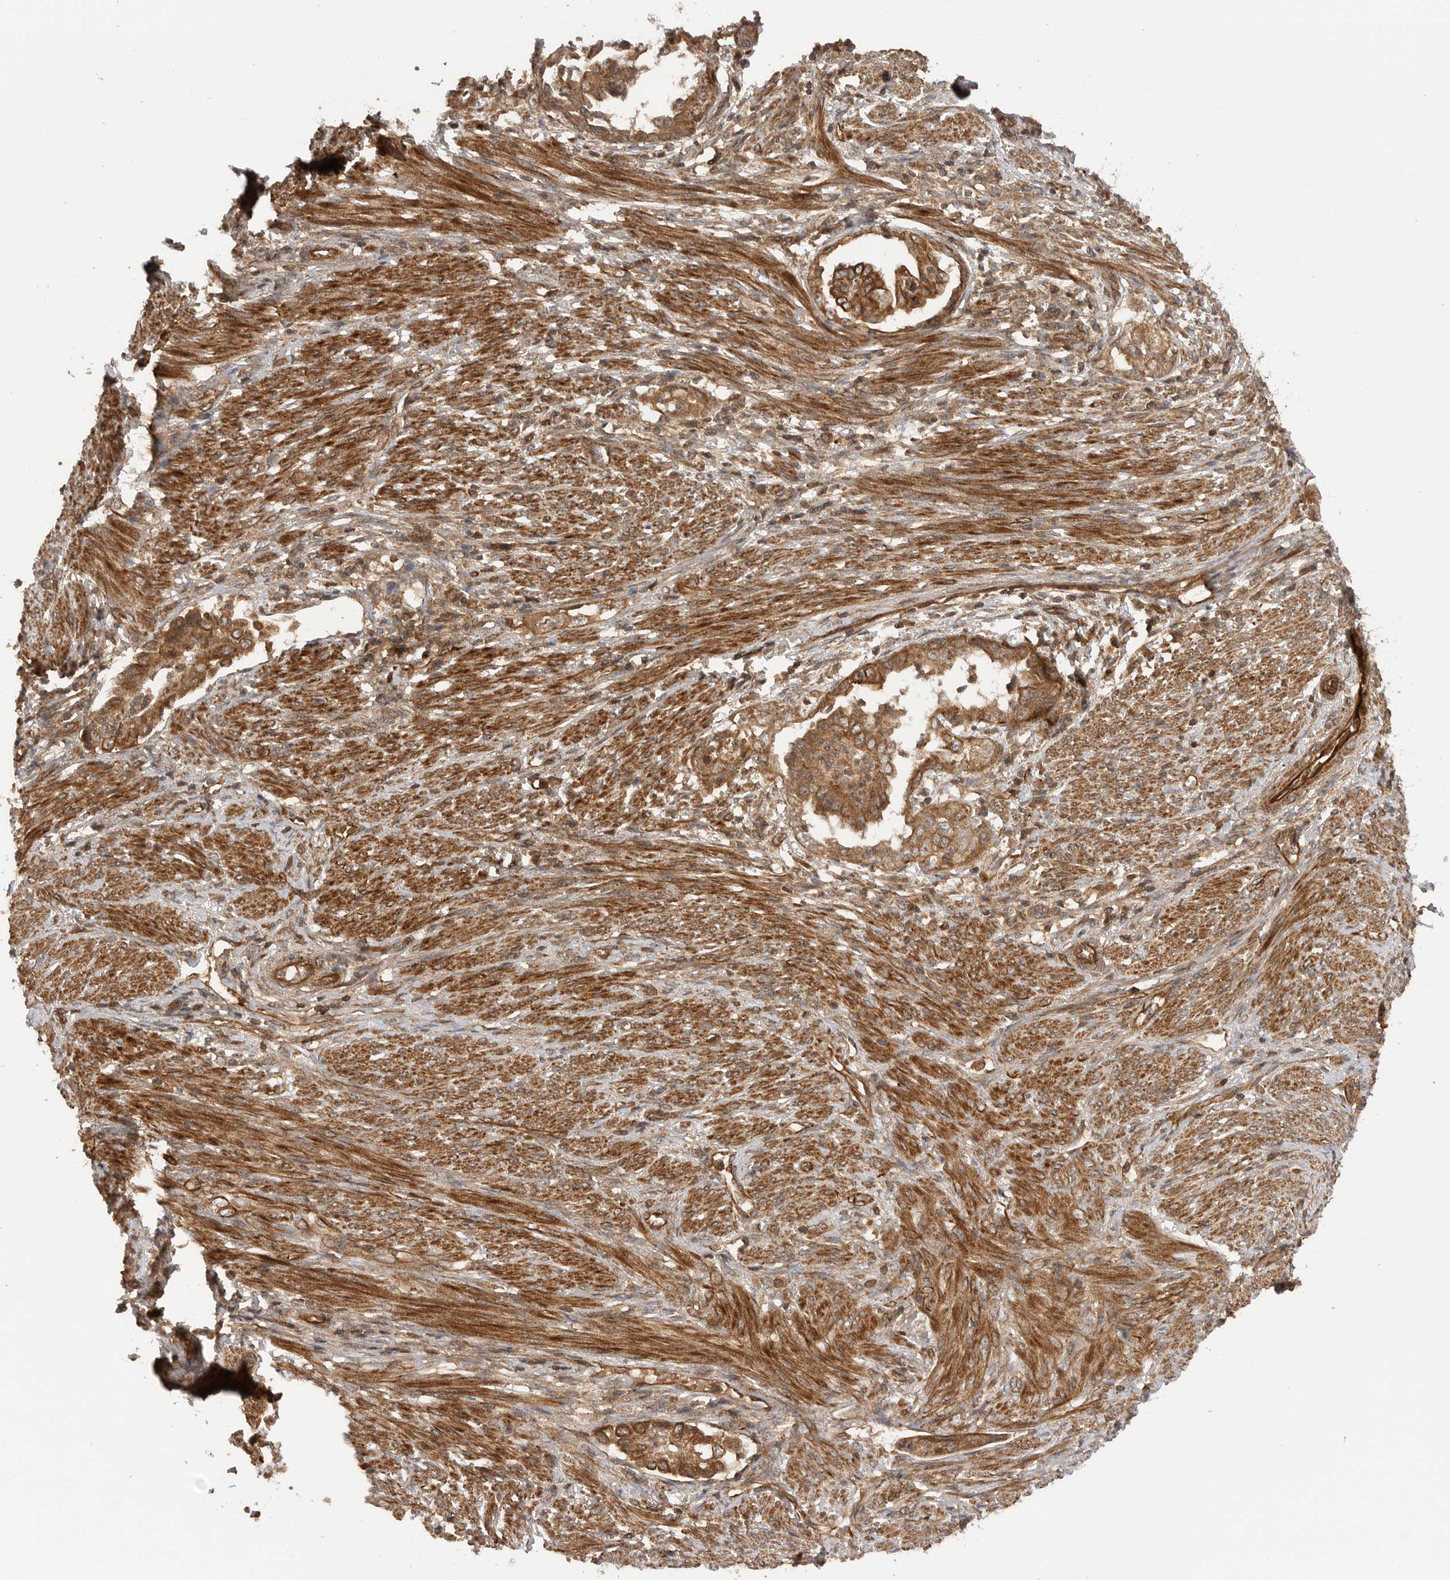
{"staining": {"intensity": "strong", "quantity": ">75%", "location": "cytoplasmic/membranous"}, "tissue": "endometrial cancer", "cell_type": "Tumor cells", "image_type": "cancer", "snomed": [{"axis": "morphology", "description": "Adenocarcinoma, NOS"}, {"axis": "topography", "description": "Endometrium"}], "caption": "DAB (3,3'-diaminobenzidine) immunohistochemical staining of endometrial cancer reveals strong cytoplasmic/membranous protein staining in approximately >75% of tumor cells.", "gene": "PRDX4", "patient": {"sex": "female", "age": 85}}